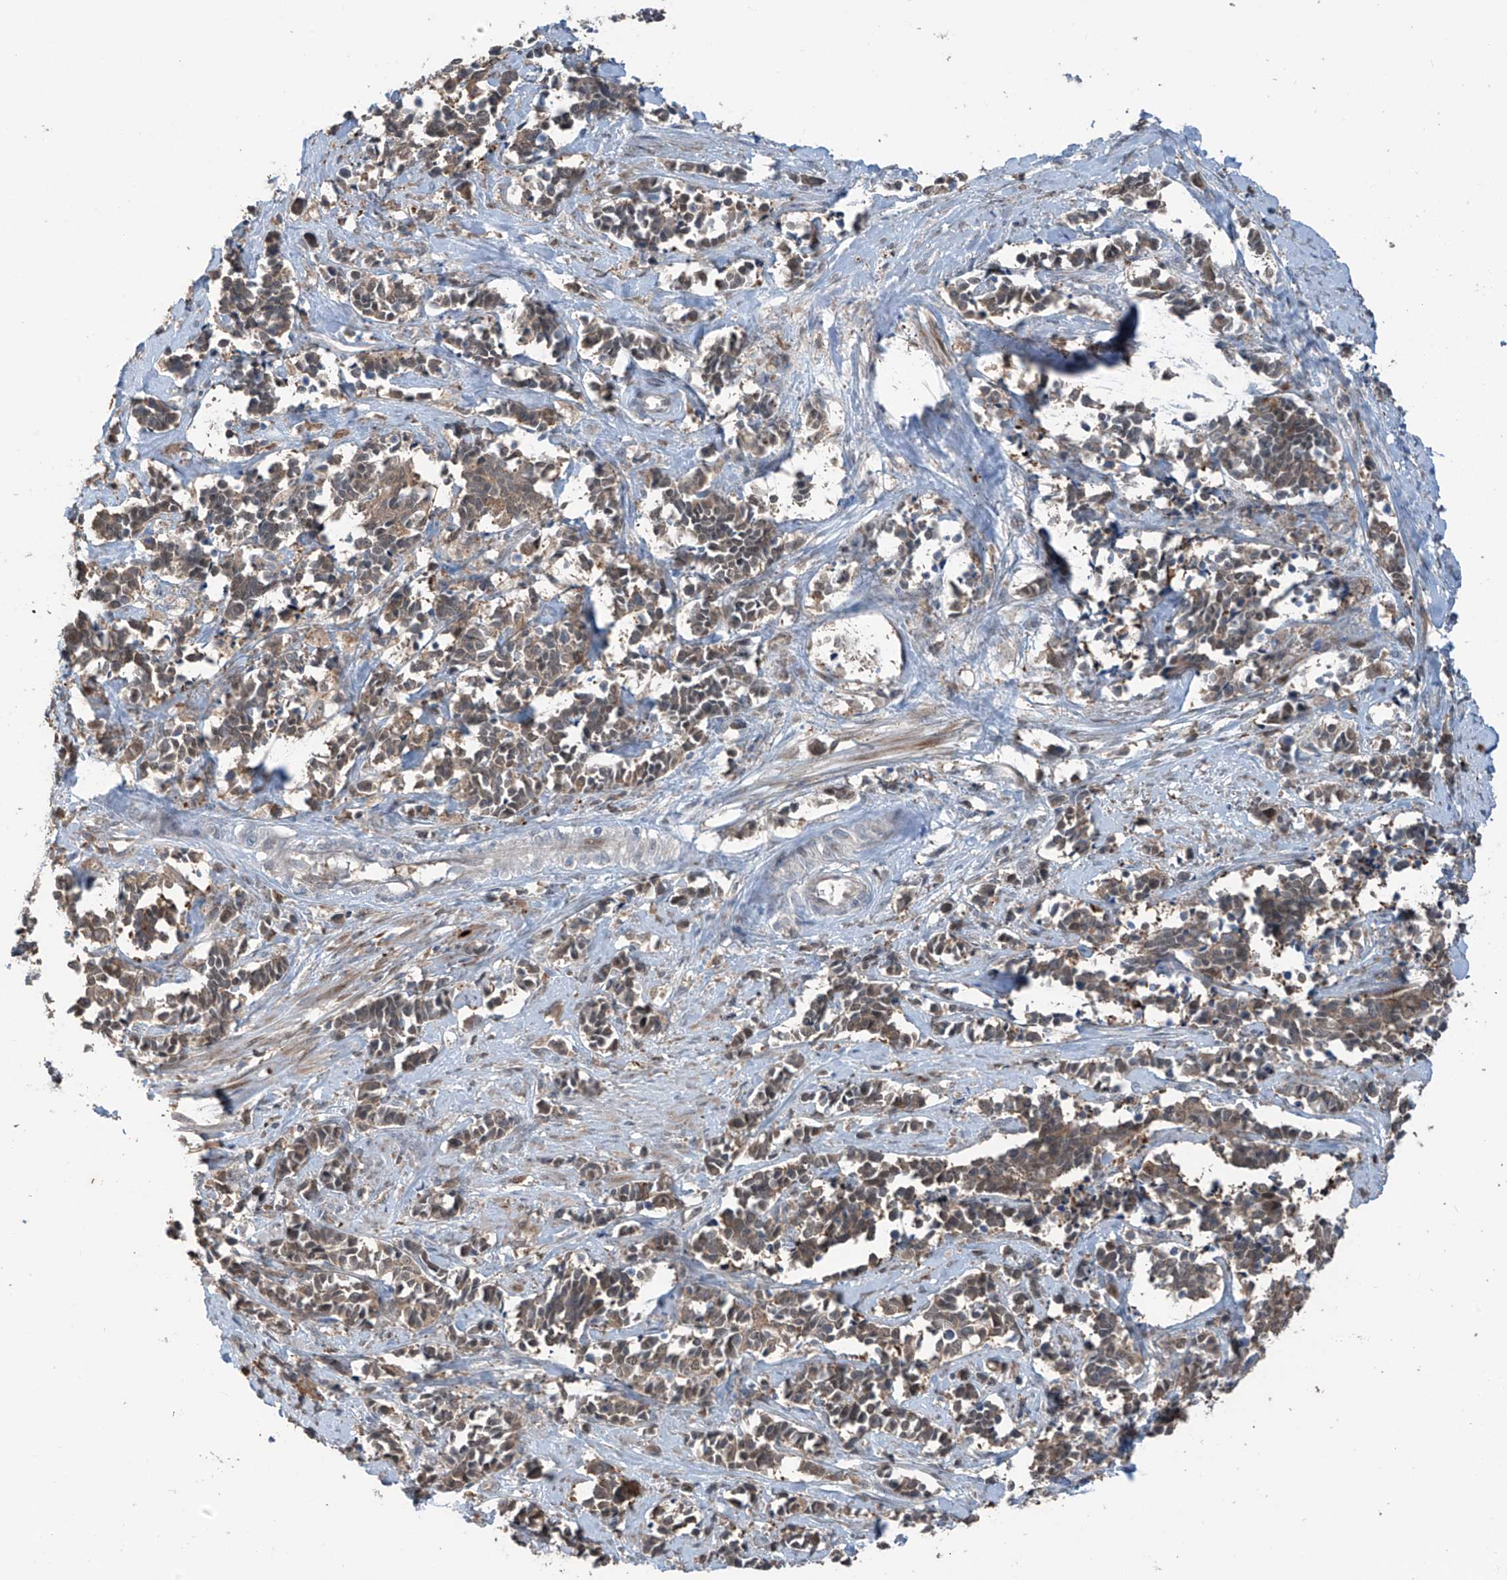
{"staining": {"intensity": "weak", "quantity": "25%-75%", "location": "cytoplasmic/membranous"}, "tissue": "cervical cancer", "cell_type": "Tumor cells", "image_type": "cancer", "snomed": [{"axis": "morphology", "description": "Normal tissue, NOS"}, {"axis": "morphology", "description": "Squamous cell carcinoma, NOS"}, {"axis": "topography", "description": "Cervix"}], "caption": "Weak cytoplasmic/membranous expression is seen in about 25%-75% of tumor cells in squamous cell carcinoma (cervical). The protein of interest is stained brown, and the nuclei are stained in blue (DAB (3,3'-diaminobenzidine) IHC with brightfield microscopy, high magnification).", "gene": "SAMD3", "patient": {"sex": "female", "age": 35}}